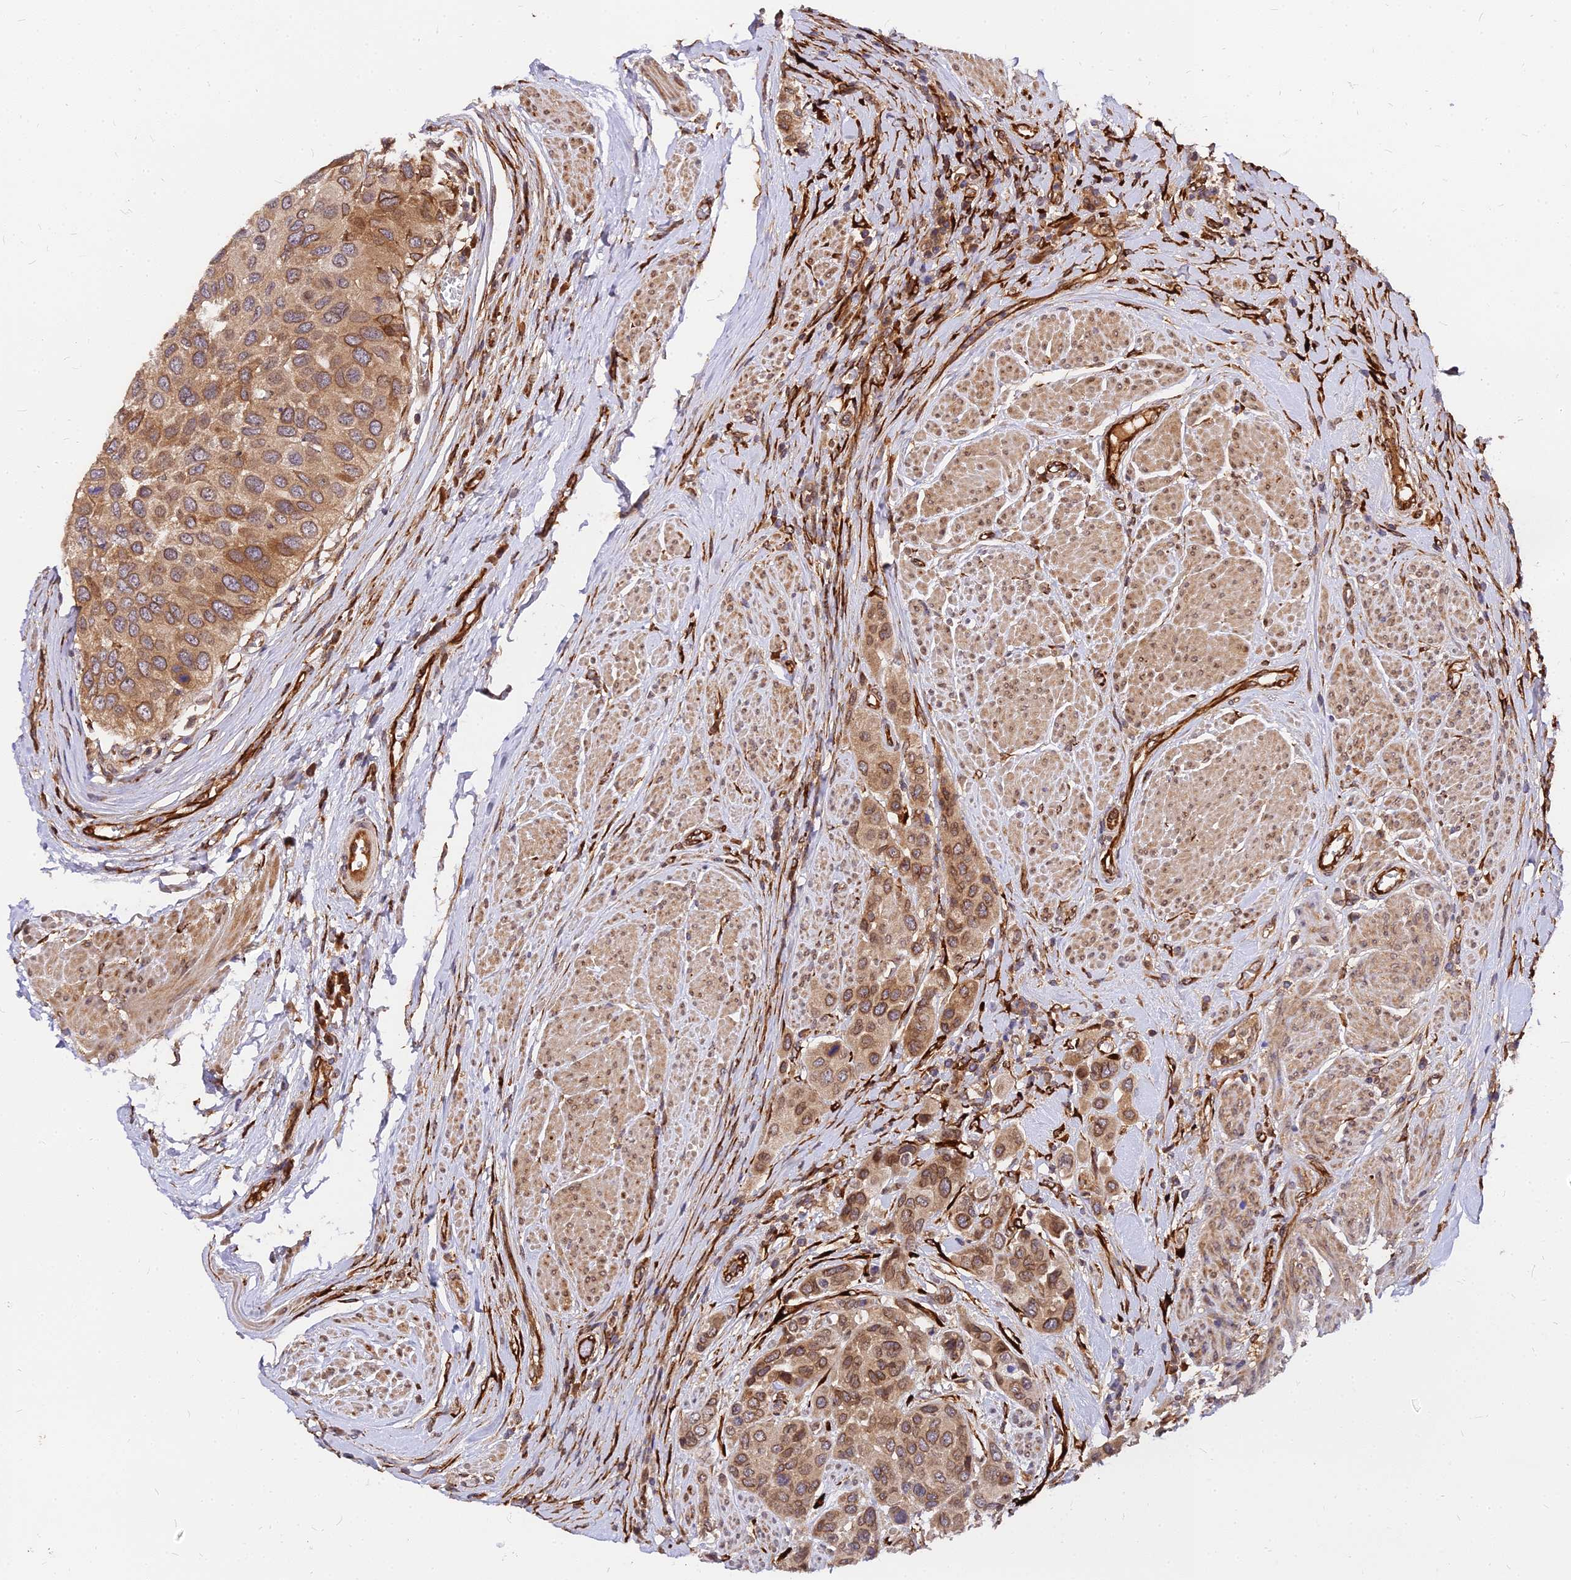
{"staining": {"intensity": "moderate", "quantity": ">75%", "location": "cytoplasmic/membranous"}, "tissue": "urothelial cancer", "cell_type": "Tumor cells", "image_type": "cancer", "snomed": [{"axis": "morphology", "description": "Urothelial carcinoma, High grade"}, {"axis": "topography", "description": "Urinary bladder"}], "caption": "Immunohistochemistry (IHC) image of neoplastic tissue: urothelial cancer stained using IHC demonstrates medium levels of moderate protein expression localized specifically in the cytoplasmic/membranous of tumor cells, appearing as a cytoplasmic/membranous brown color.", "gene": "PDE4D", "patient": {"sex": "male", "age": 50}}